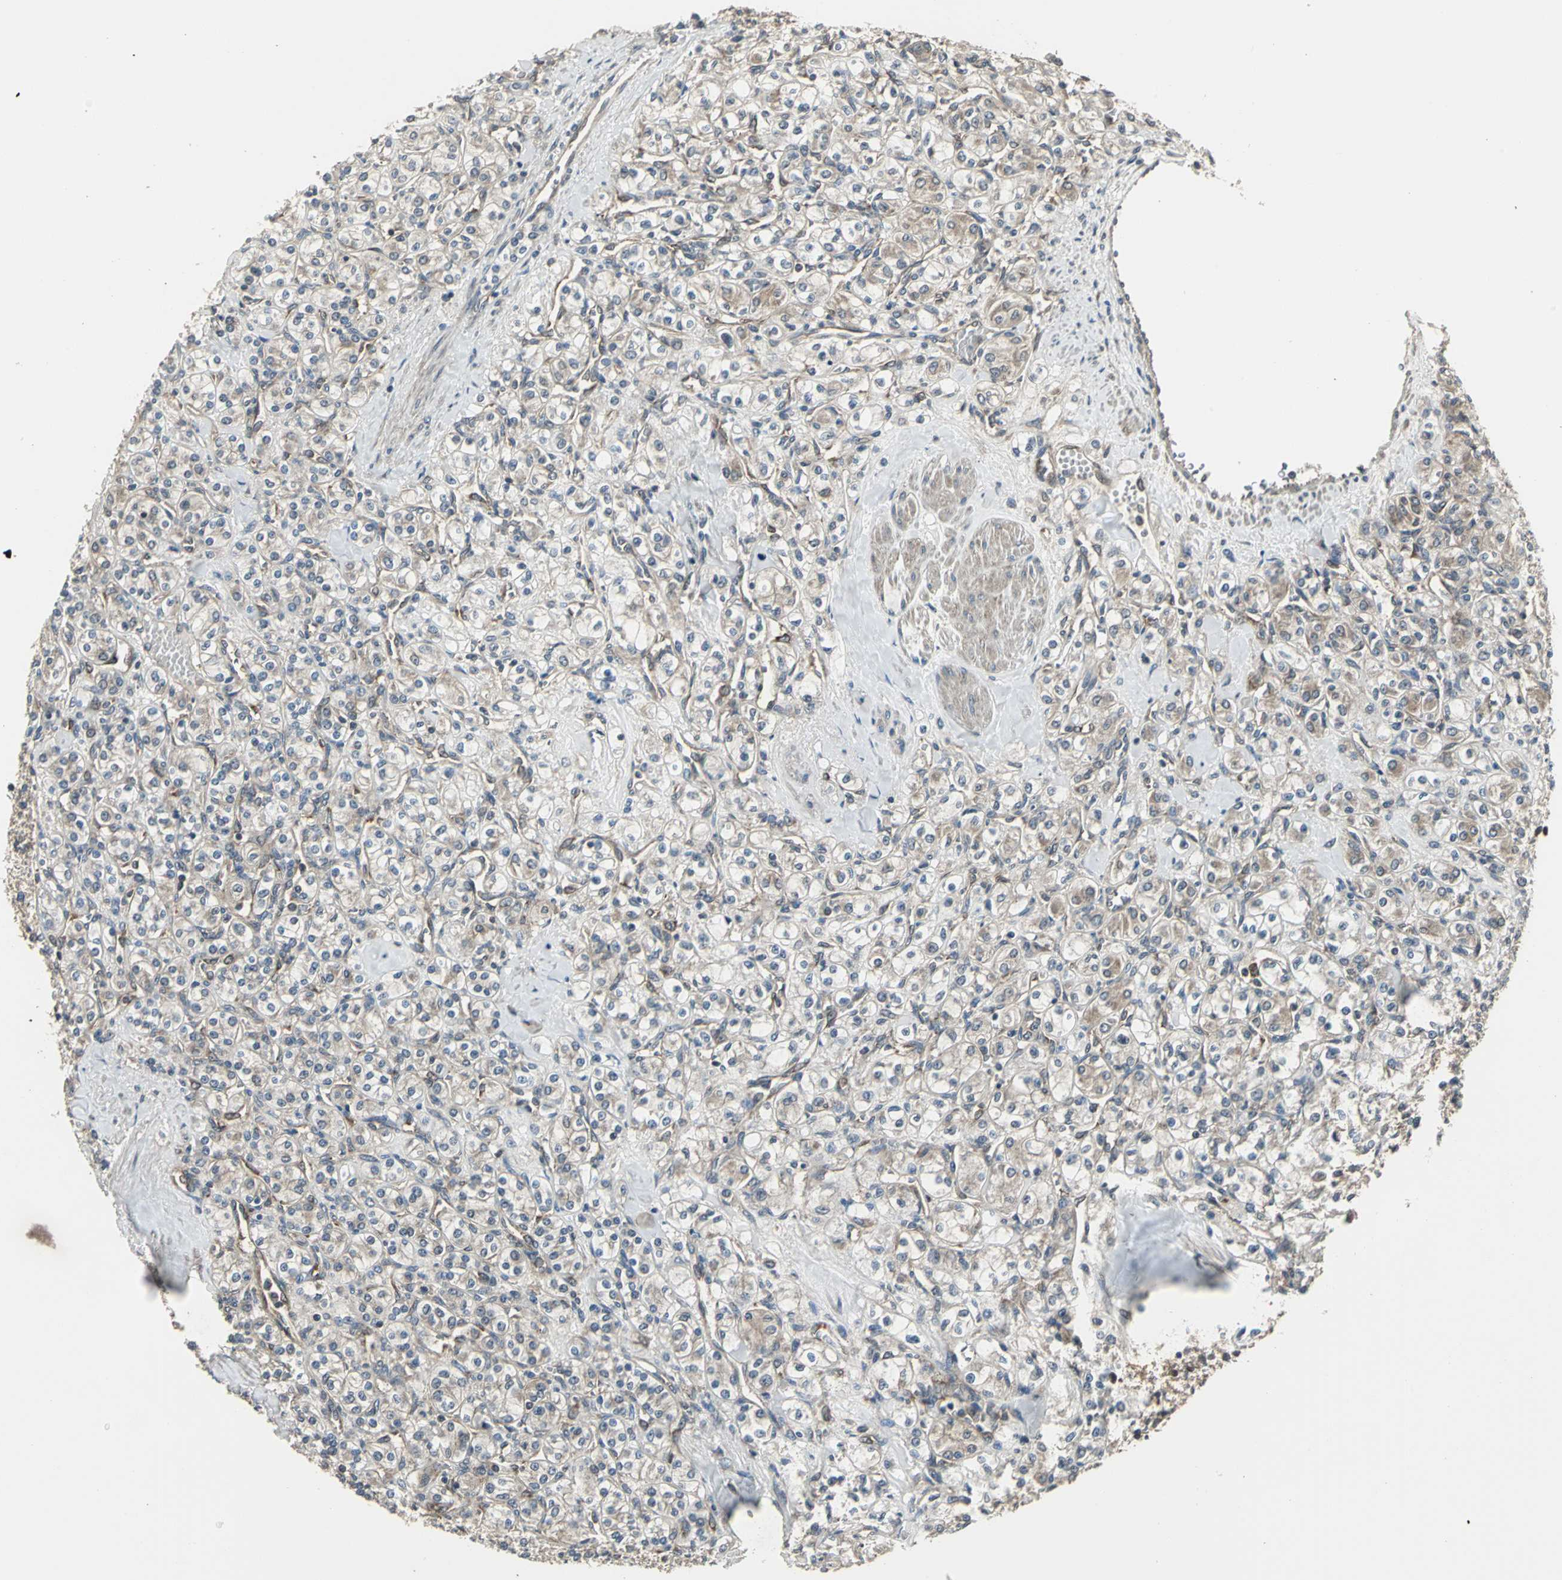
{"staining": {"intensity": "weak", "quantity": "25%-75%", "location": "cytoplasmic/membranous"}, "tissue": "renal cancer", "cell_type": "Tumor cells", "image_type": "cancer", "snomed": [{"axis": "morphology", "description": "Adenocarcinoma, NOS"}, {"axis": "topography", "description": "Kidney"}], "caption": "Adenocarcinoma (renal) tissue shows weak cytoplasmic/membranous expression in approximately 25%-75% of tumor cells", "gene": "PFDN1", "patient": {"sex": "male", "age": 77}}